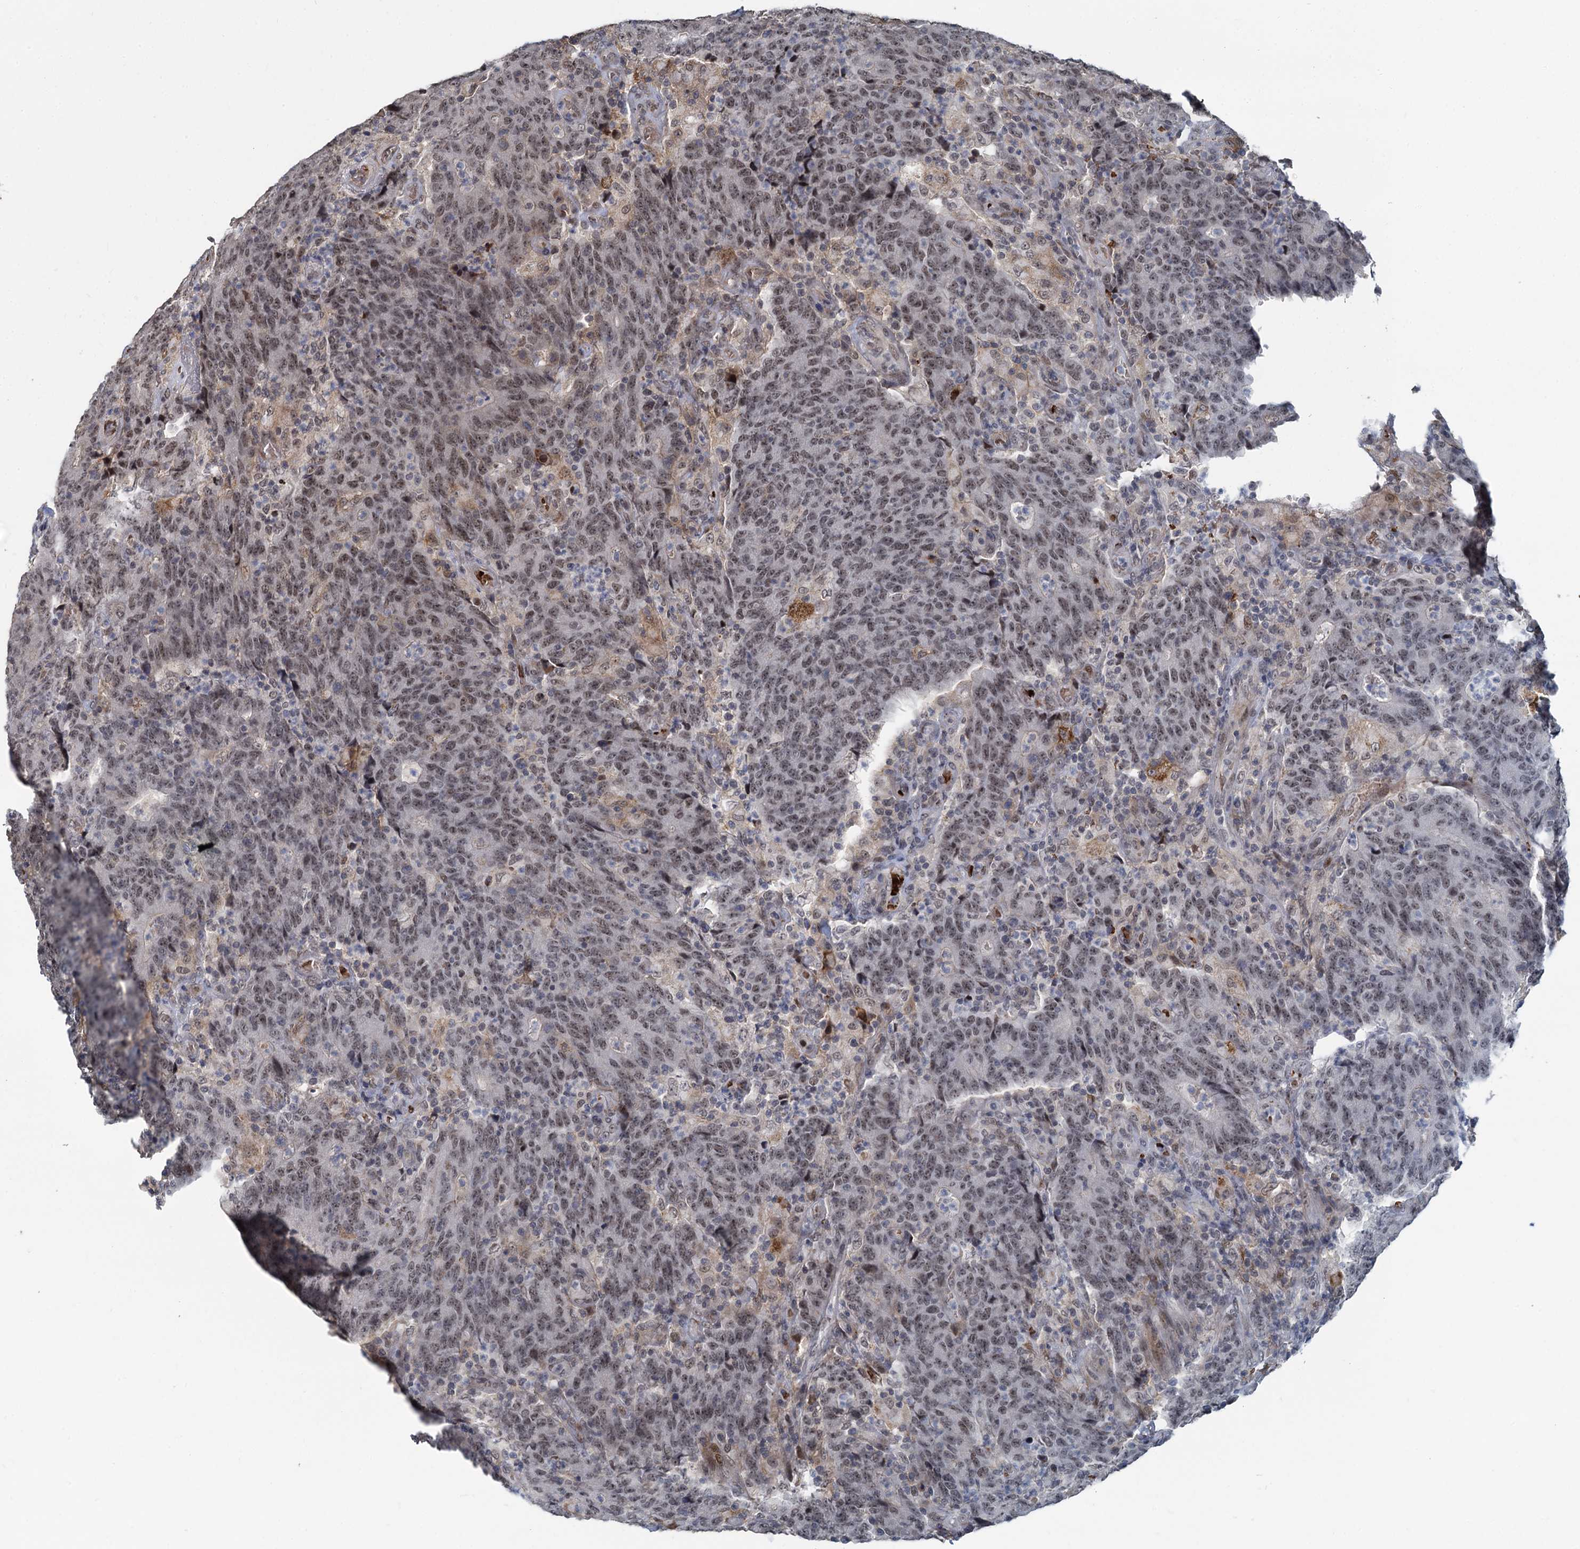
{"staining": {"intensity": "moderate", "quantity": "25%-75%", "location": "nuclear"}, "tissue": "colorectal cancer", "cell_type": "Tumor cells", "image_type": "cancer", "snomed": [{"axis": "morphology", "description": "Adenocarcinoma, NOS"}, {"axis": "topography", "description": "Colon"}], "caption": "High-magnification brightfield microscopy of colorectal adenocarcinoma stained with DAB (3,3'-diaminobenzidine) (brown) and counterstained with hematoxylin (blue). tumor cells exhibit moderate nuclear positivity is present in approximately25%-75% of cells.", "gene": "FANCI", "patient": {"sex": "female", "age": 75}}